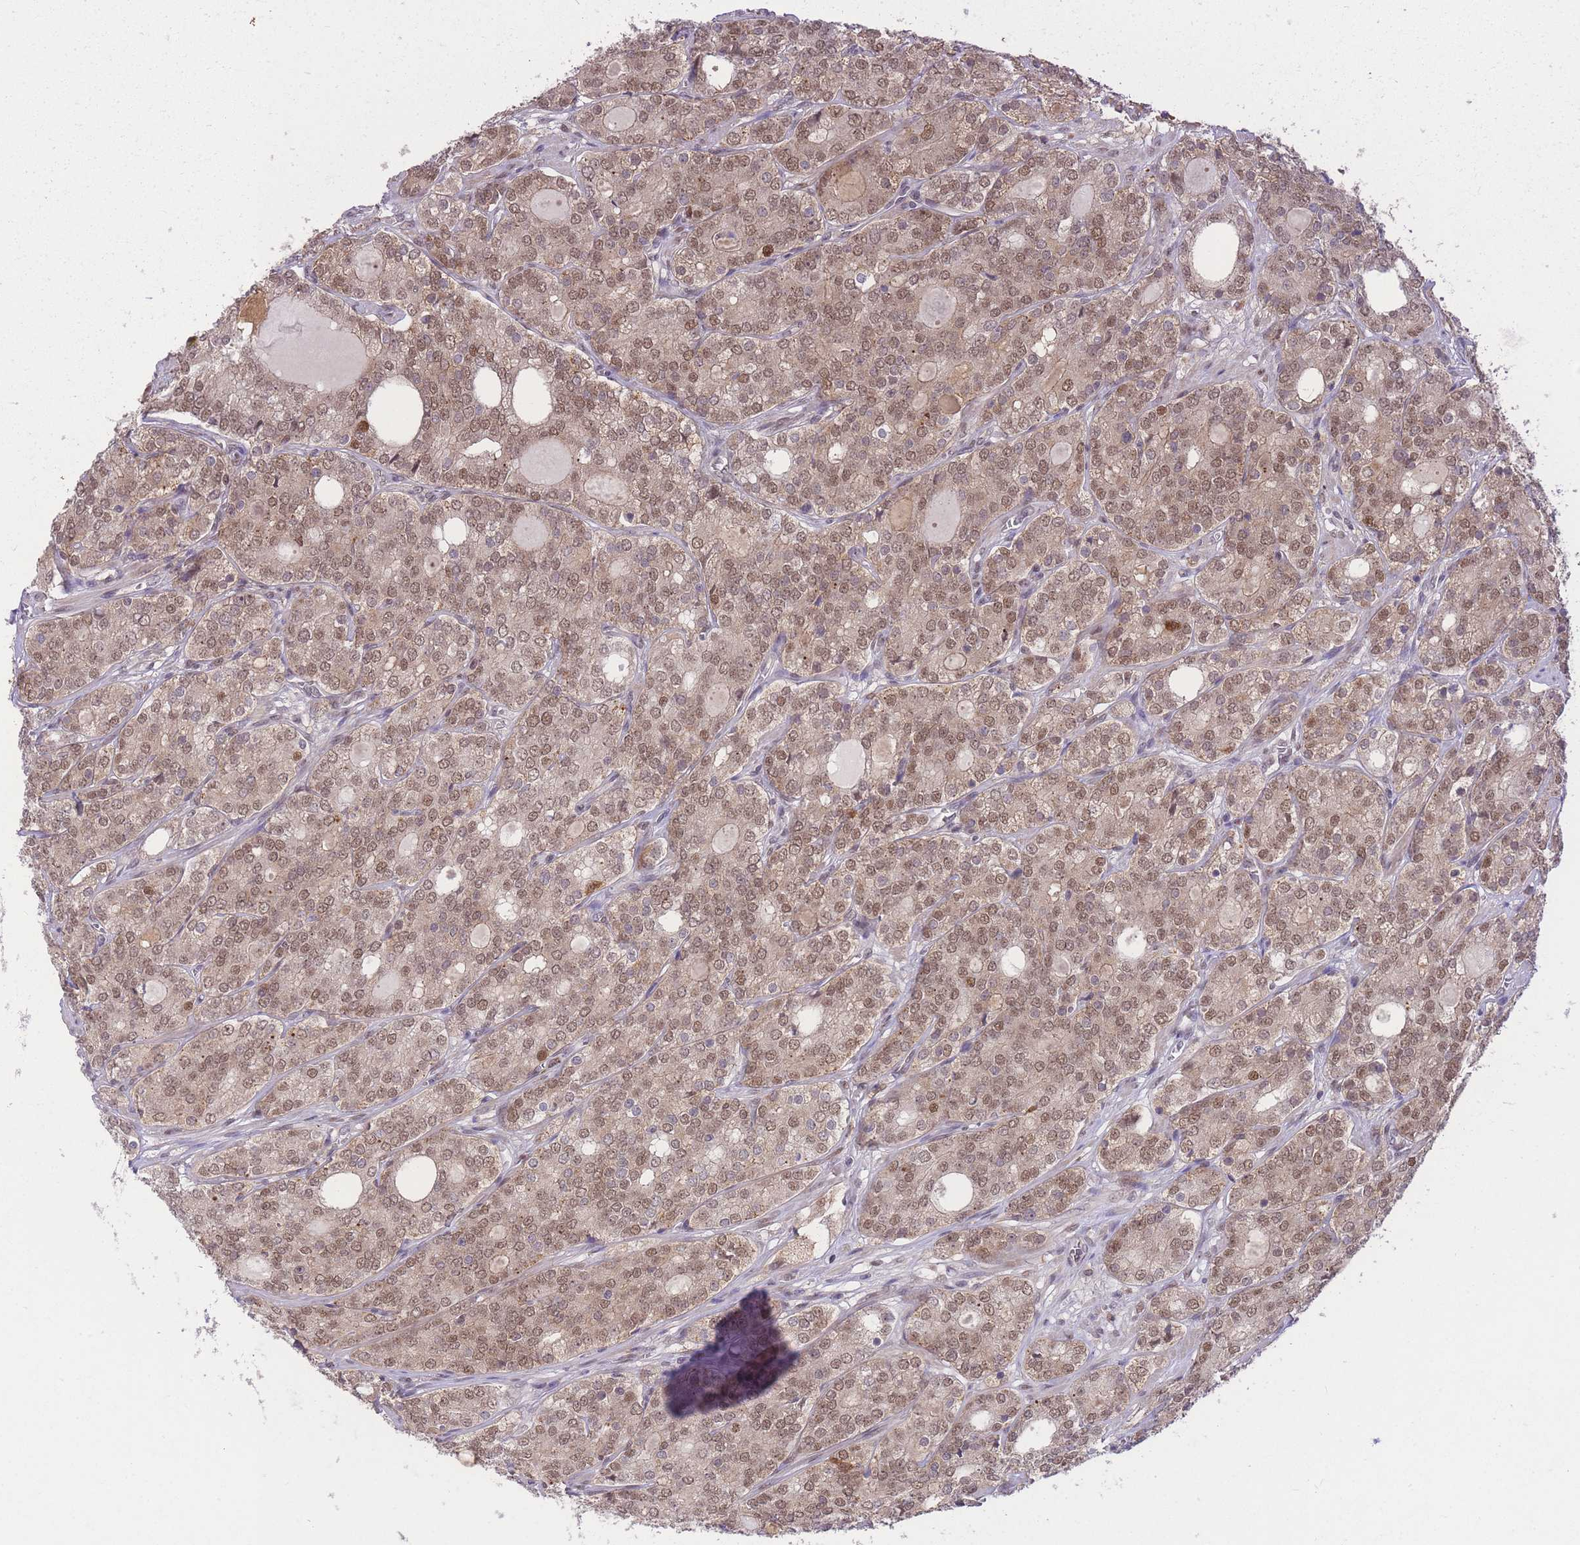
{"staining": {"intensity": "moderate", "quantity": ">75%", "location": "nuclear"}, "tissue": "prostate cancer", "cell_type": "Tumor cells", "image_type": "cancer", "snomed": [{"axis": "morphology", "description": "Adenocarcinoma, High grade"}, {"axis": "topography", "description": "Prostate"}], "caption": "Protein expression analysis of adenocarcinoma (high-grade) (prostate) reveals moderate nuclear staining in about >75% of tumor cells.", "gene": "UBXN7", "patient": {"sex": "male", "age": 64}}